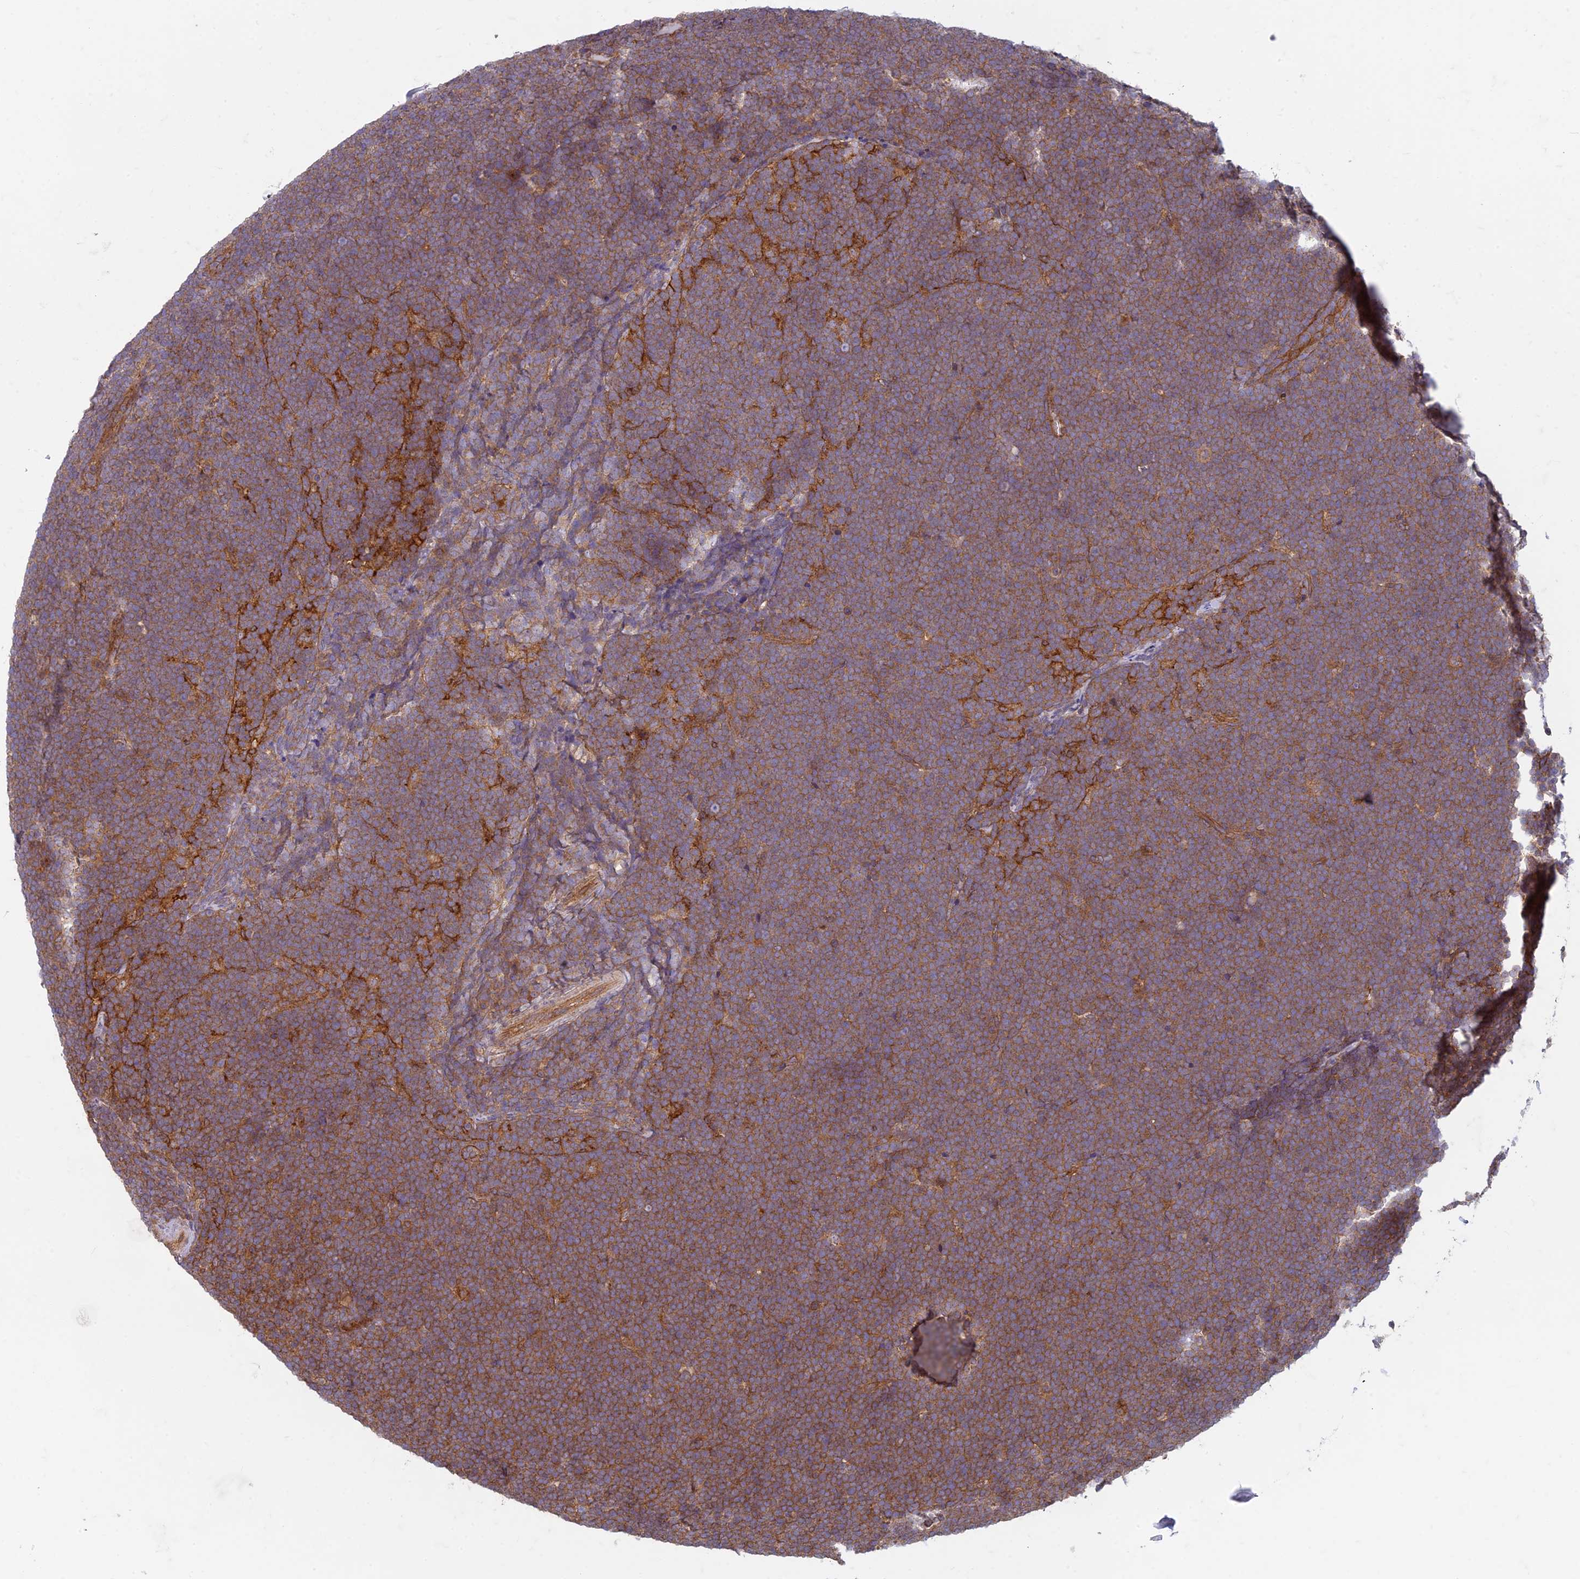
{"staining": {"intensity": "moderate", "quantity": ">75%", "location": "cytoplasmic/membranous"}, "tissue": "lymphoma", "cell_type": "Tumor cells", "image_type": "cancer", "snomed": [{"axis": "morphology", "description": "Malignant lymphoma, non-Hodgkin's type, High grade"}, {"axis": "topography", "description": "Lymph node"}], "caption": "High-magnification brightfield microscopy of malignant lymphoma, non-Hodgkin's type (high-grade) stained with DAB (3,3'-diaminobenzidine) (brown) and counterstained with hematoxylin (blue). tumor cells exhibit moderate cytoplasmic/membranous expression is identified in about>75% of cells. Immunohistochemistry stains the protein of interest in brown and the nuclei are stained blue.", "gene": "TCF25", "patient": {"sex": "male", "age": 13}}